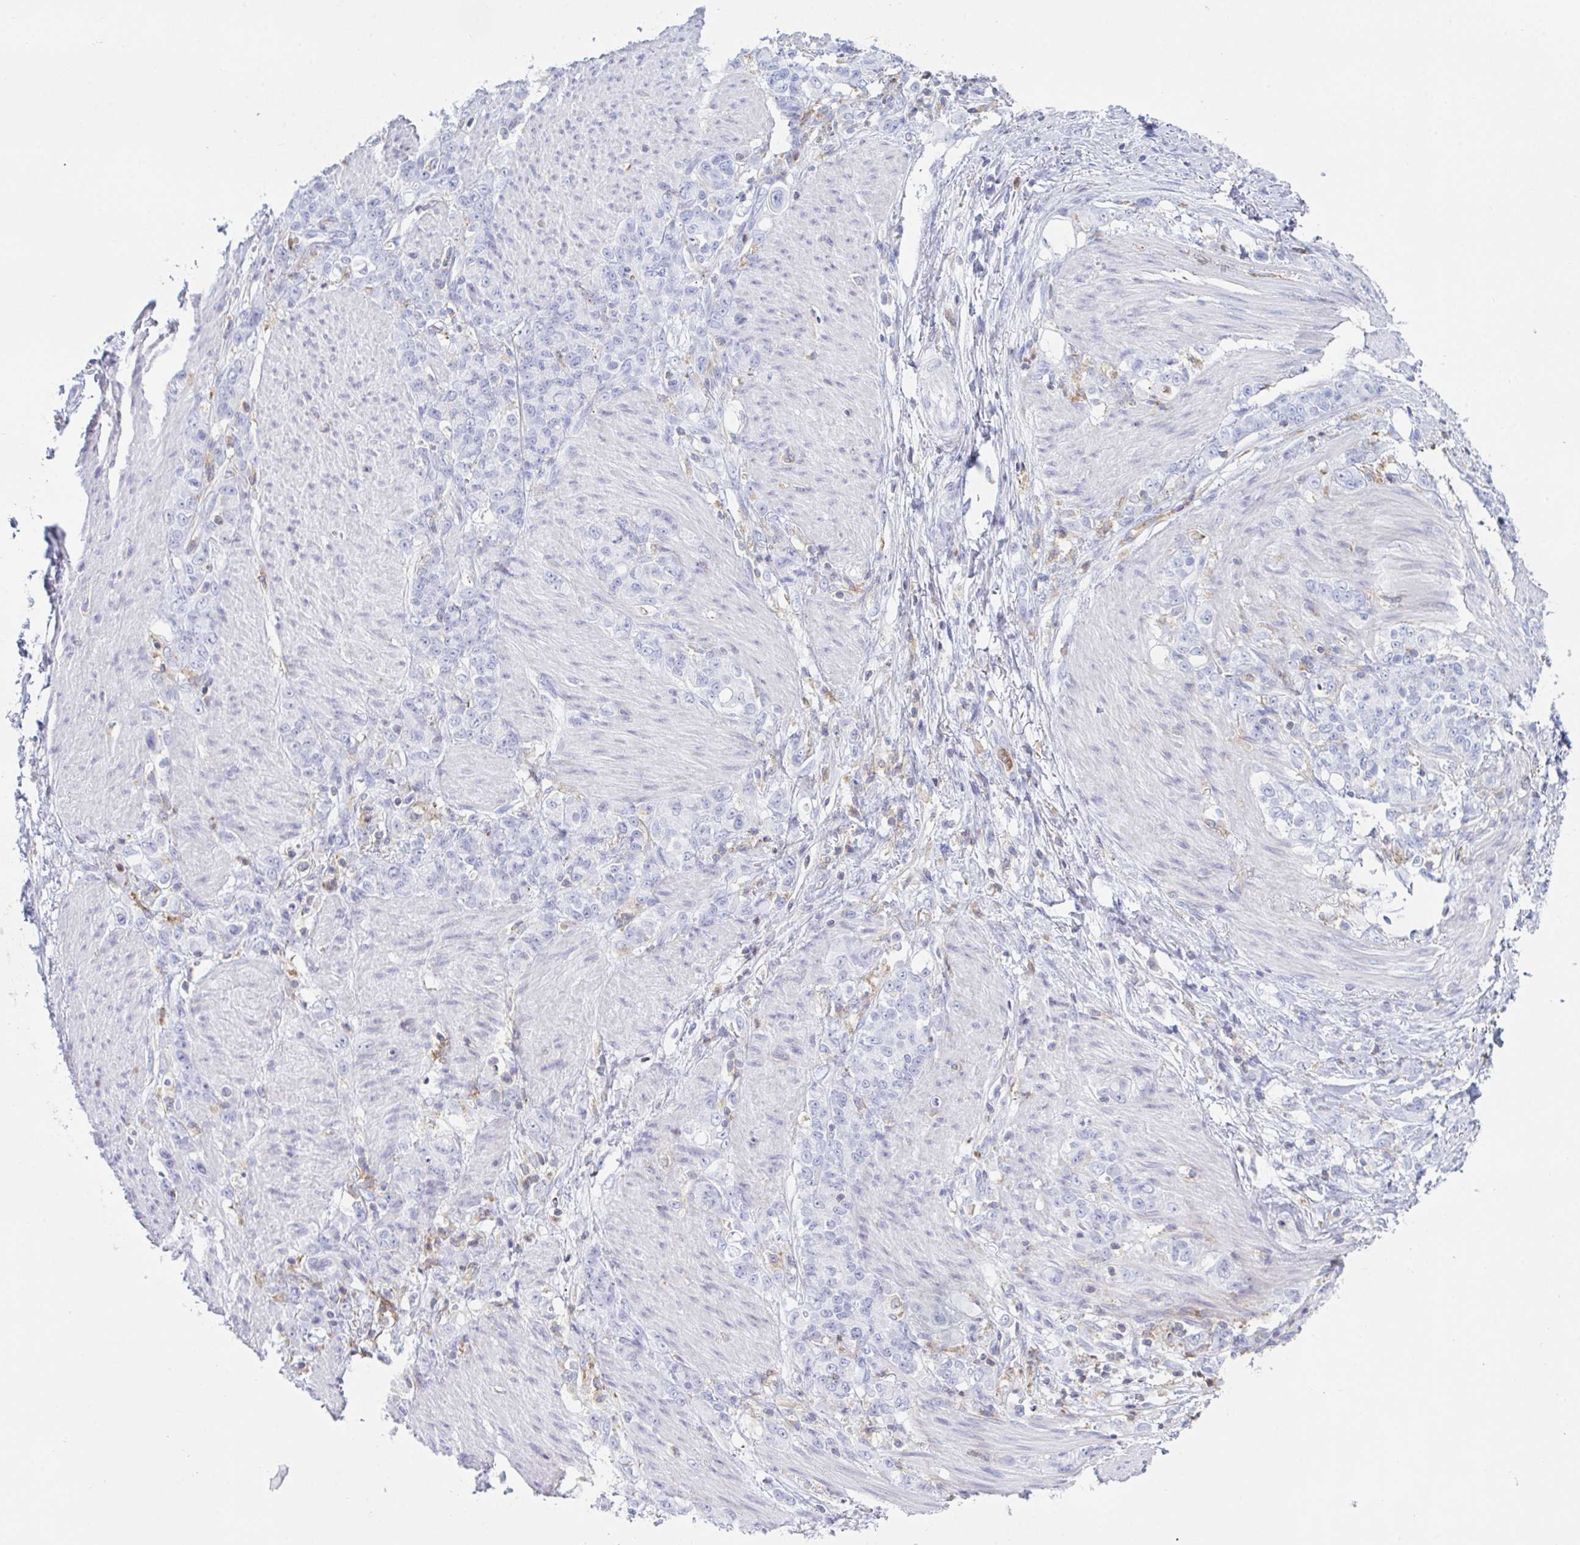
{"staining": {"intensity": "negative", "quantity": "none", "location": "none"}, "tissue": "stomach cancer", "cell_type": "Tumor cells", "image_type": "cancer", "snomed": [{"axis": "morphology", "description": "Adenocarcinoma, NOS"}, {"axis": "topography", "description": "Stomach"}], "caption": "DAB (3,3'-diaminobenzidine) immunohistochemical staining of adenocarcinoma (stomach) shows no significant positivity in tumor cells.", "gene": "MYO1F", "patient": {"sex": "female", "age": 79}}